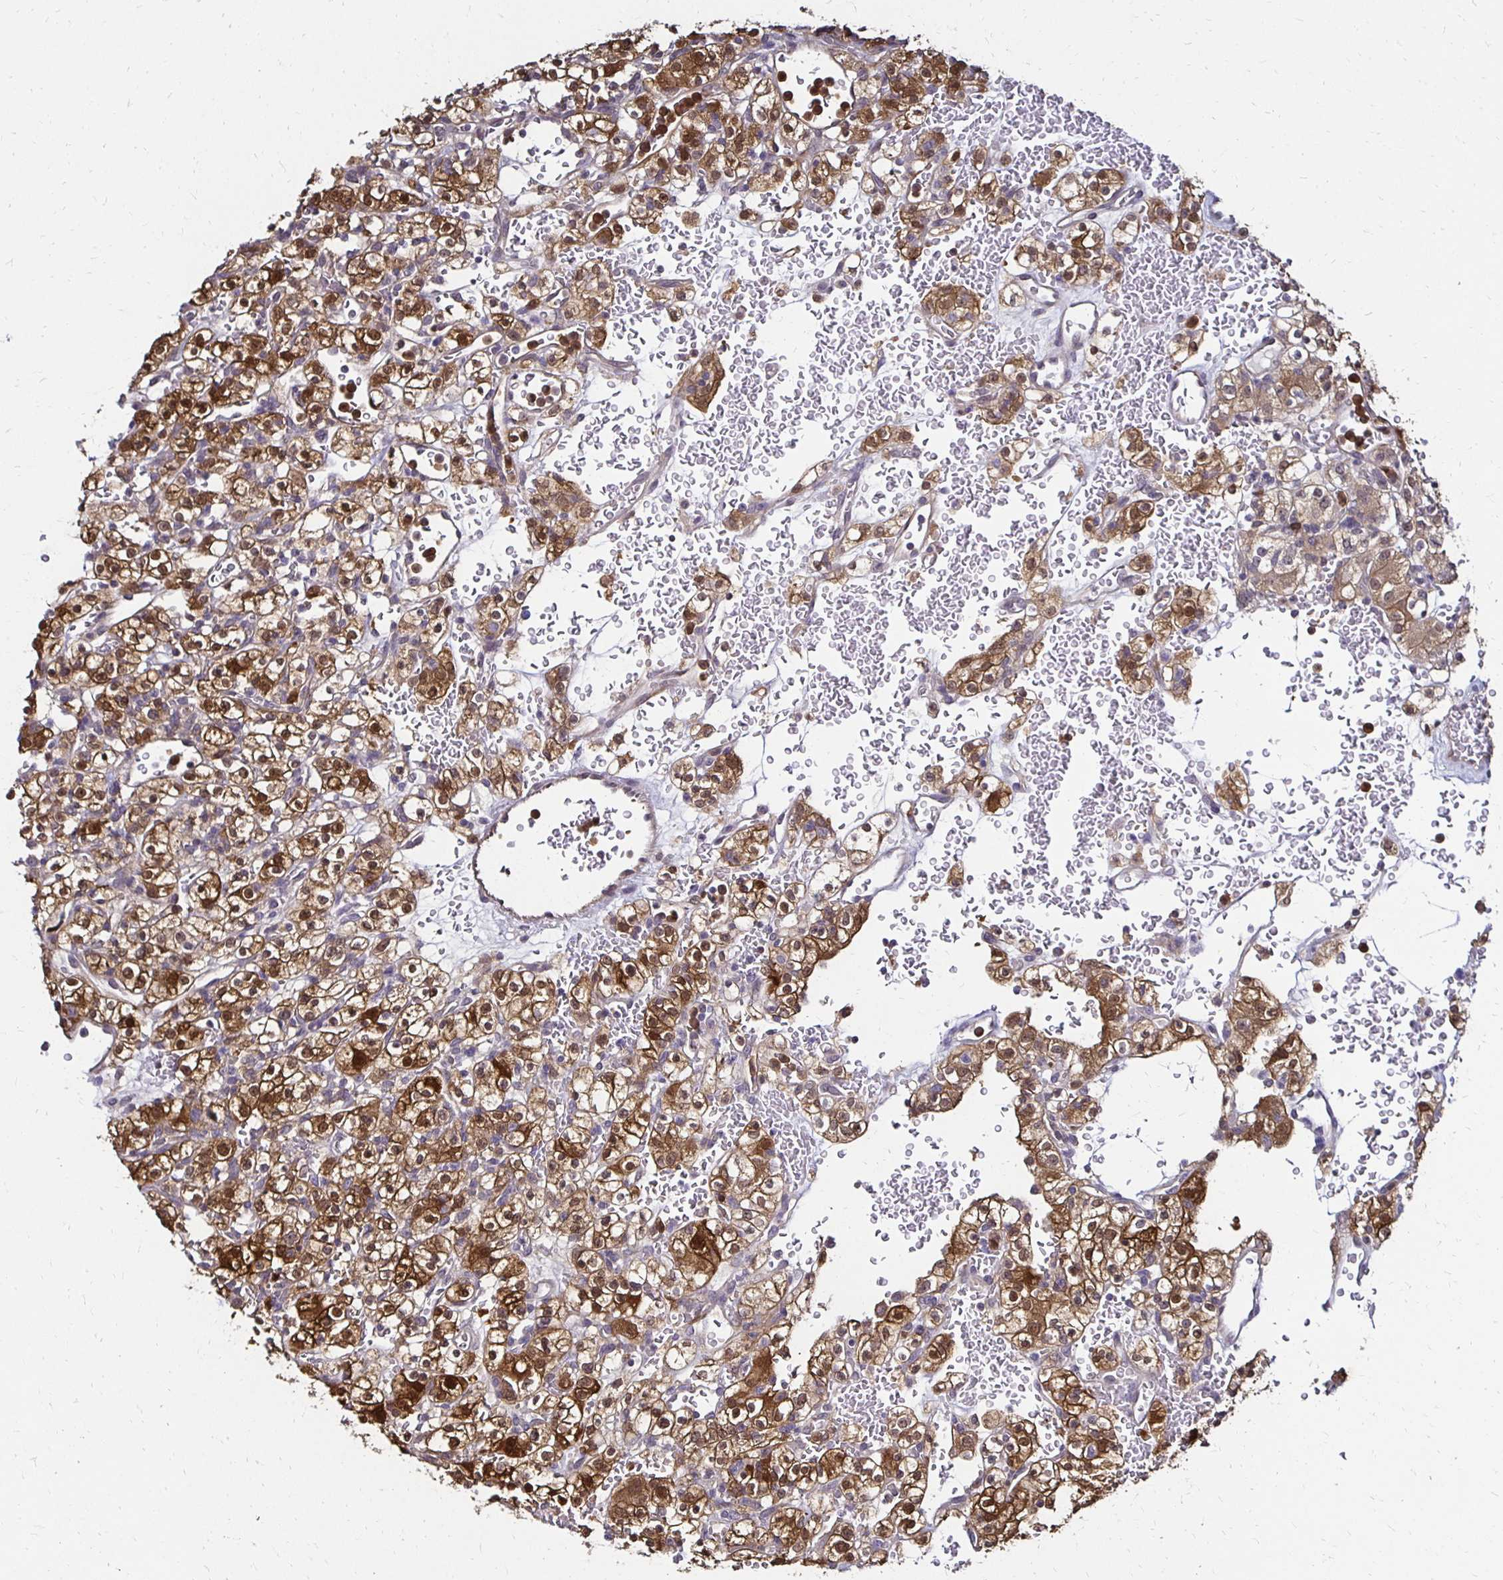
{"staining": {"intensity": "moderate", "quantity": ">75%", "location": "cytoplasmic/membranous,nuclear"}, "tissue": "renal cancer", "cell_type": "Tumor cells", "image_type": "cancer", "snomed": [{"axis": "morphology", "description": "Normal tissue, NOS"}, {"axis": "morphology", "description": "Adenocarcinoma, NOS"}, {"axis": "topography", "description": "Kidney"}], "caption": "DAB (3,3'-diaminobenzidine) immunohistochemical staining of human renal cancer shows moderate cytoplasmic/membranous and nuclear protein positivity in about >75% of tumor cells.", "gene": "TXN", "patient": {"sex": "female", "age": 72}}